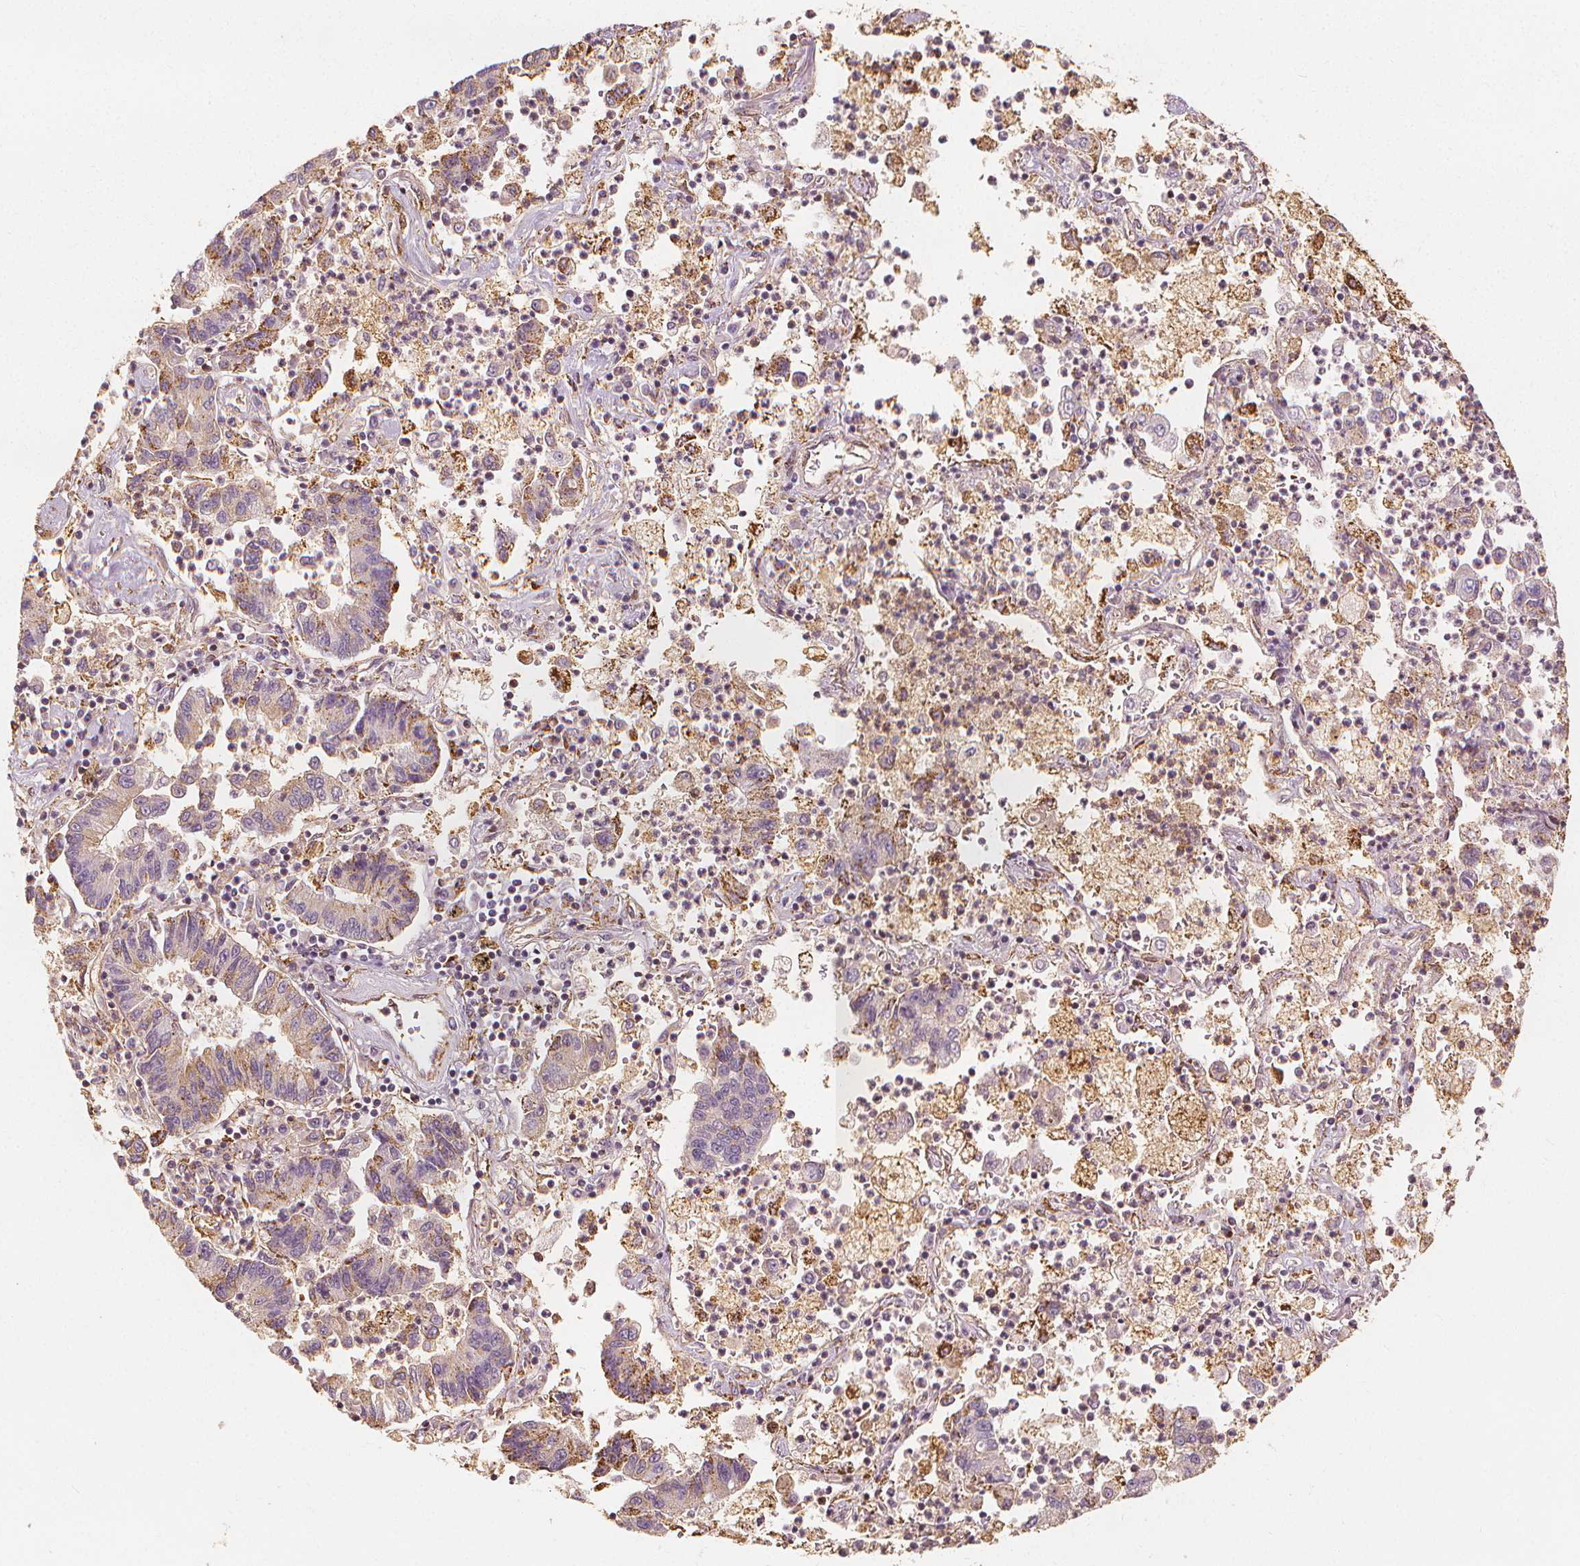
{"staining": {"intensity": "negative", "quantity": "none", "location": "none"}, "tissue": "lung cancer", "cell_type": "Tumor cells", "image_type": "cancer", "snomed": [{"axis": "morphology", "description": "Adenocarcinoma, NOS"}, {"axis": "topography", "description": "Lung"}], "caption": "Tumor cells show no significant protein expression in lung cancer.", "gene": "ARHGAP26", "patient": {"sex": "female", "age": 57}}